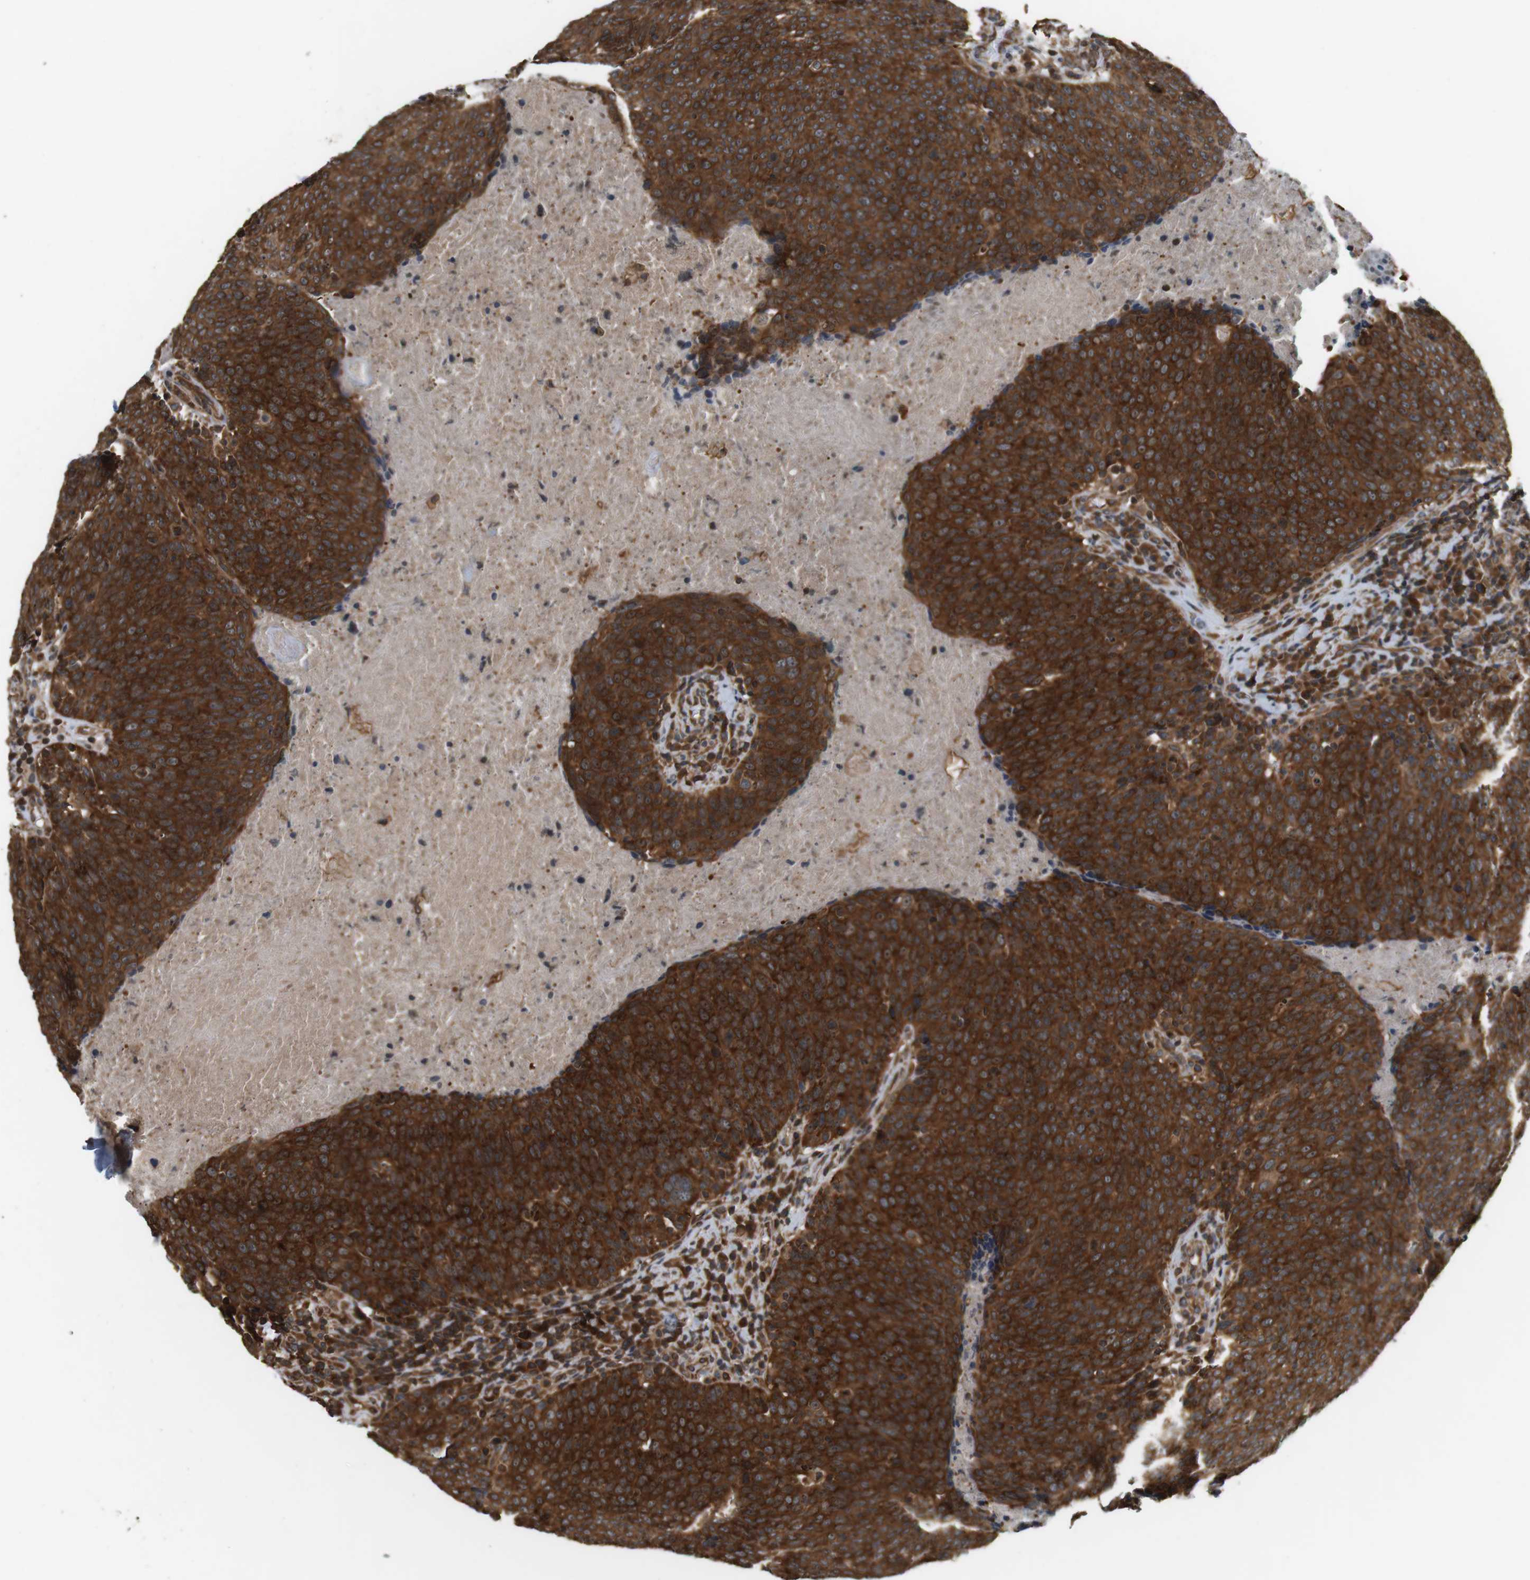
{"staining": {"intensity": "strong", "quantity": ">75%", "location": "cytoplasmic/membranous"}, "tissue": "head and neck cancer", "cell_type": "Tumor cells", "image_type": "cancer", "snomed": [{"axis": "morphology", "description": "Squamous cell carcinoma, NOS"}, {"axis": "morphology", "description": "Squamous cell carcinoma, metastatic, NOS"}, {"axis": "topography", "description": "Lymph node"}, {"axis": "topography", "description": "Head-Neck"}], "caption": "The photomicrograph shows immunohistochemical staining of metastatic squamous cell carcinoma (head and neck). There is strong cytoplasmic/membranous positivity is identified in about >75% of tumor cells. The staining is performed using DAB brown chromogen to label protein expression. The nuclei are counter-stained blue using hematoxylin.", "gene": "PA2G4", "patient": {"sex": "male", "age": 62}}